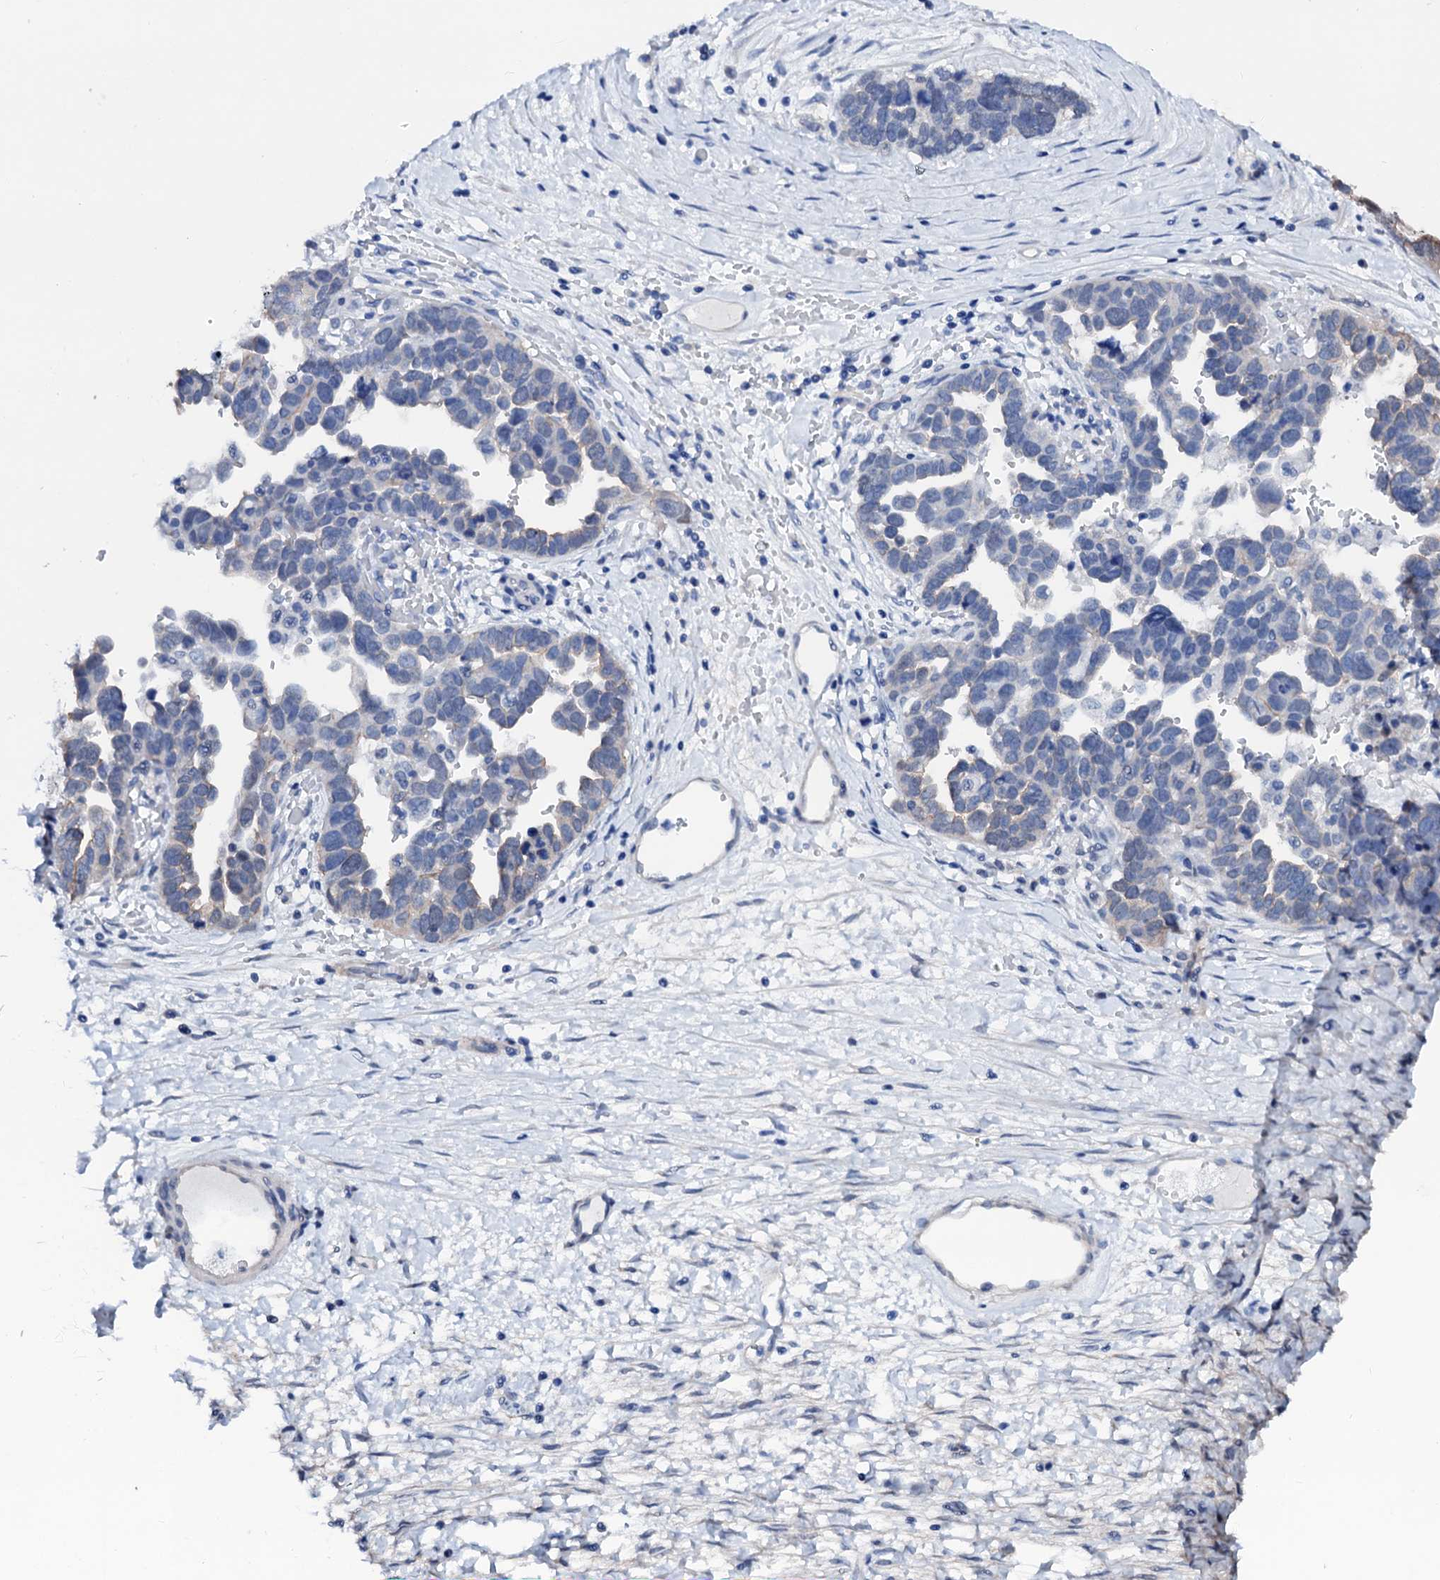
{"staining": {"intensity": "negative", "quantity": "none", "location": "none"}, "tissue": "ovarian cancer", "cell_type": "Tumor cells", "image_type": "cancer", "snomed": [{"axis": "morphology", "description": "Cystadenocarcinoma, serous, NOS"}, {"axis": "topography", "description": "Ovary"}], "caption": "Immunohistochemistry micrograph of neoplastic tissue: ovarian cancer (serous cystadenocarcinoma) stained with DAB (3,3'-diaminobenzidine) reveals no significant protein positivity in tumor cells.", "gene": "CSN2", "patient": {"sex": "female", "age": 54}}